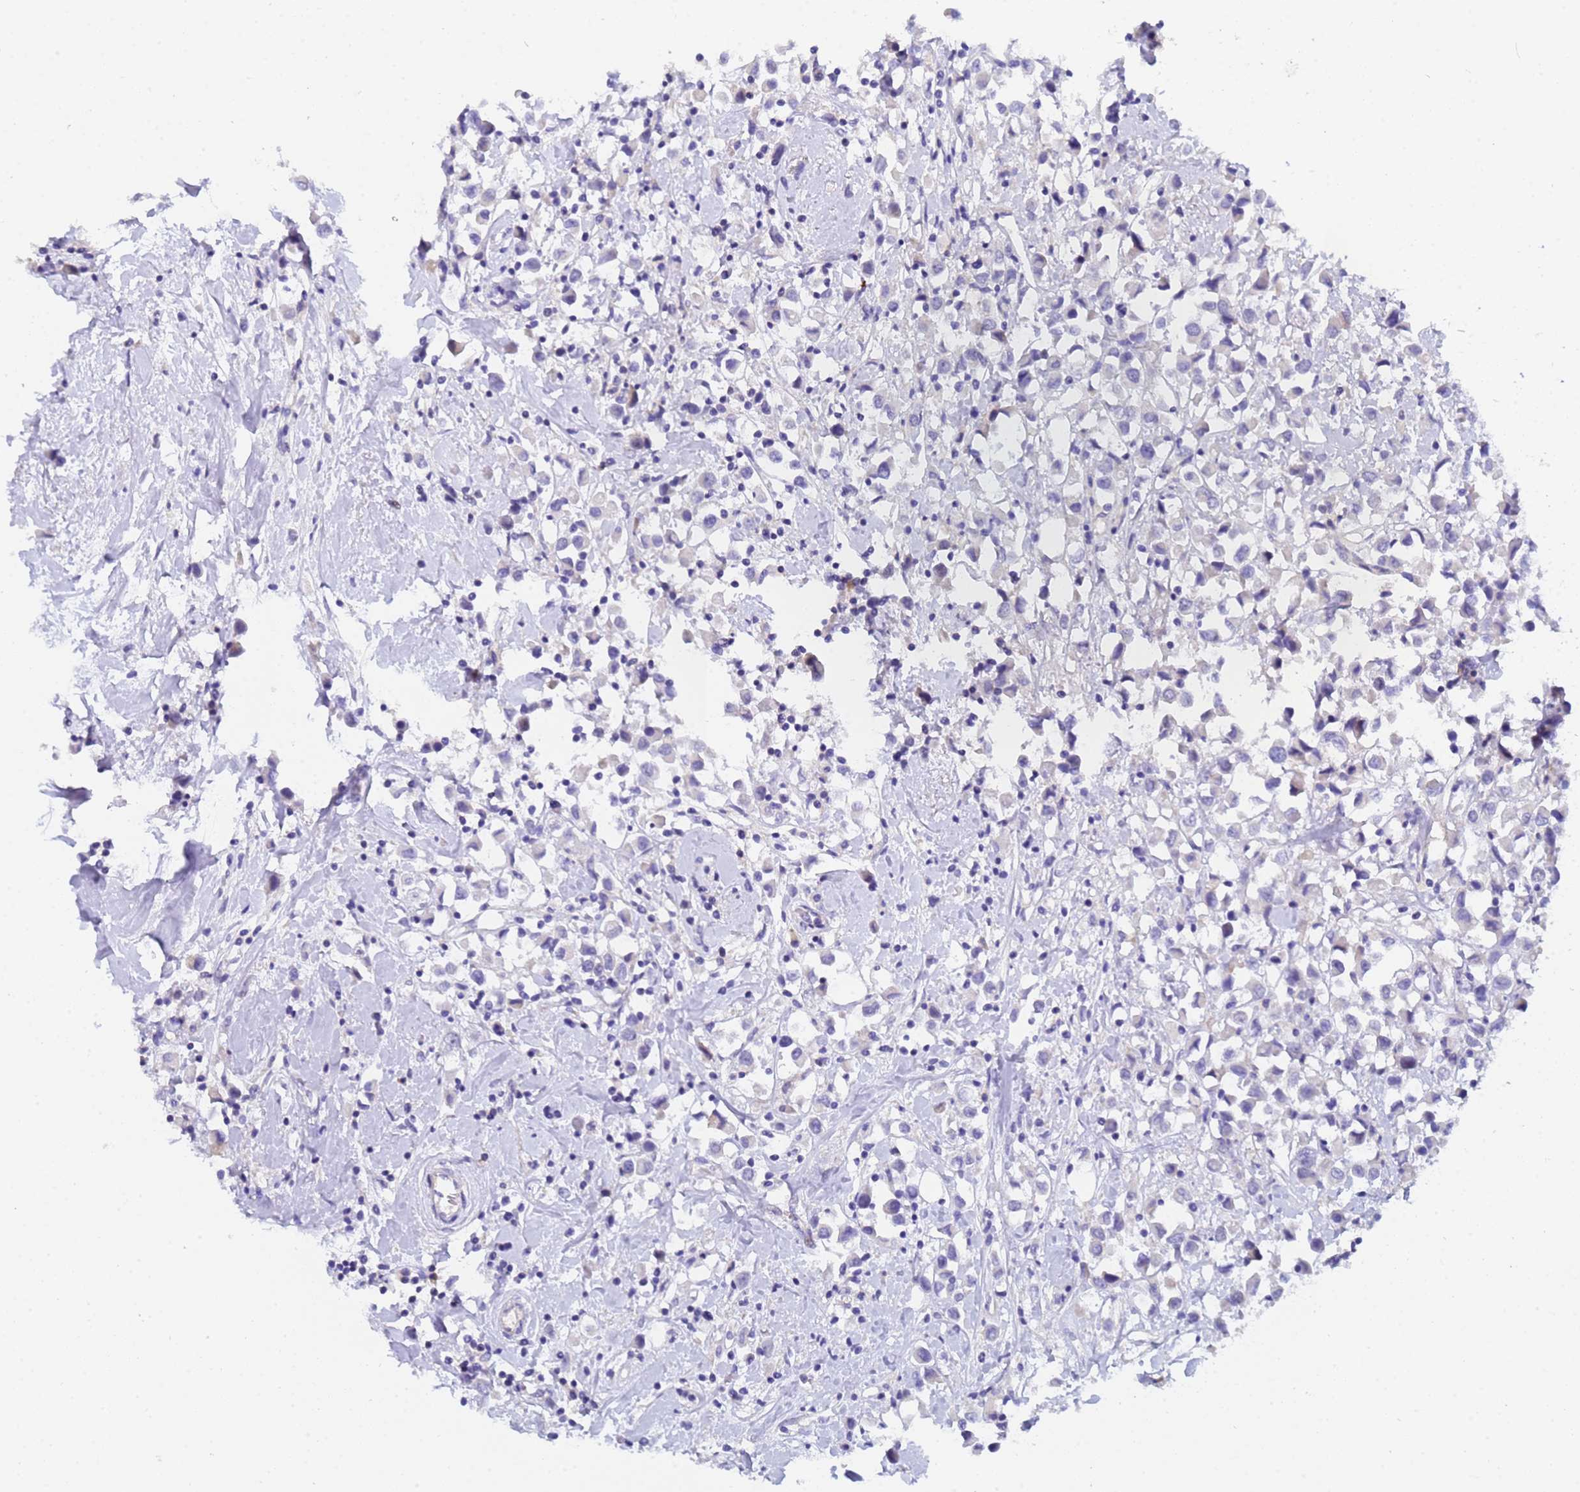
{"staining": {"intensity": "negative", "quantity": "none", "location": "none"}, "tissue": "breast cancer", "cell_type": "Tumor cells", "image_type": "cancer", "snomed": [{"axis": "morphology", "description": "Duct carcinoma"}, {"axis": "topography", "description": "Breast"}], "caption": "Immunohistochemistry (IHC) micrograph of breast invasive ductal carcinoma stained for a protein (brown), which reveals no staining in tumor cells.", "gene": "UBE2O", "patient": {"sex": "female", "age": 61}}